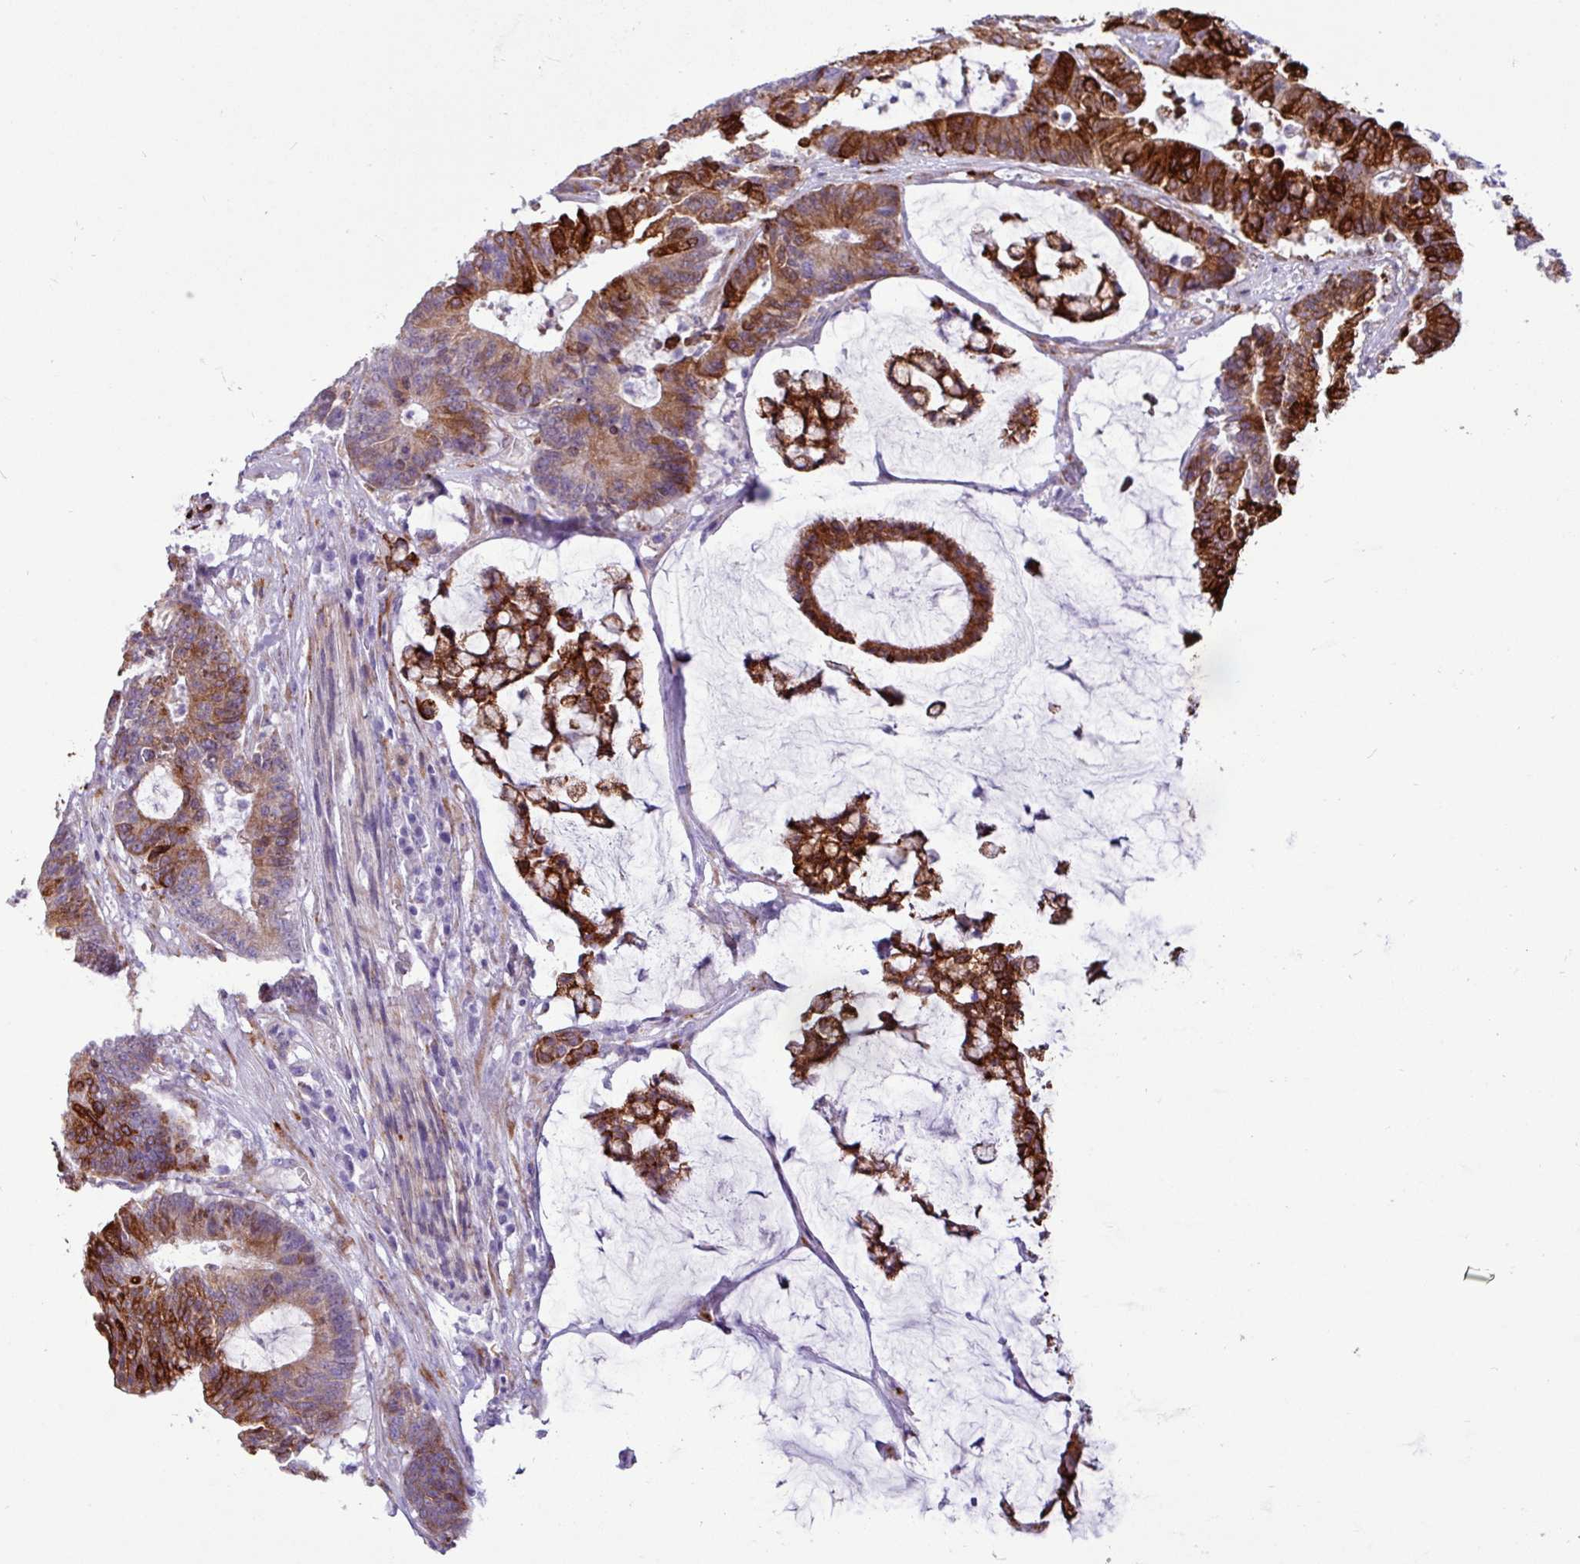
{"staining": {"intensity": "strong", "quantity": "<25%", "location": "cytoplasmic/membranous"}, "tissue": "colorectal cancer", "cell_type": "Tumor cells", "image_type": "cancer", "snomed": [{"axis": "morphology", "description": "Adenocarcinoma, NOS"}, {"axis": "topography", "description": "Colon"}], "caption": "Immunohistochemical staining of adenocarcinoma (colorectal) displays medium levels of strong cytoplasmic/membranous protein expression in approximately <25% of tumor cells.", "gene": "PPP1R35", "patient": {"sex": "female", "age": 84}}